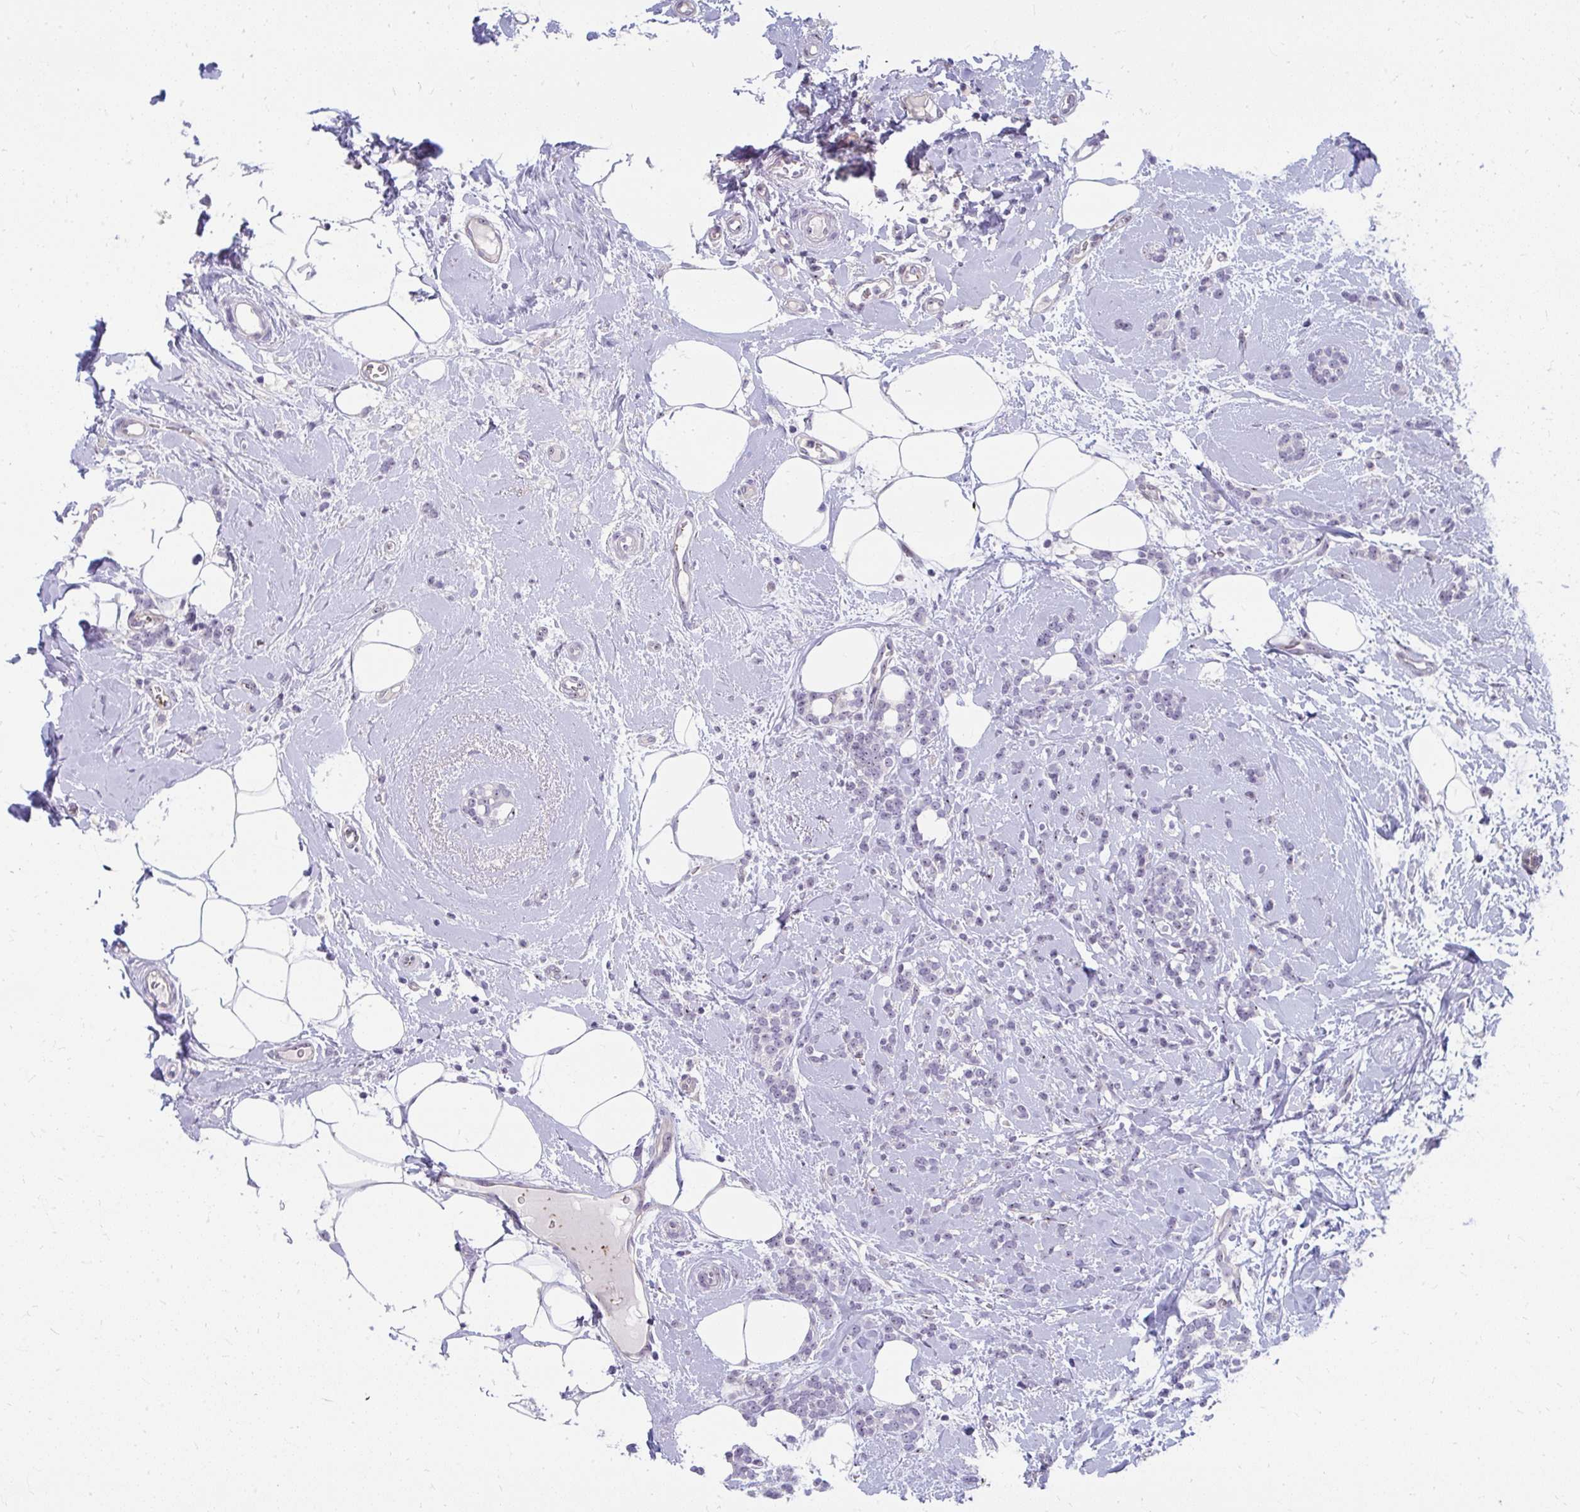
{"staining": {"intensity": "weak", "quantity": "<25%", "location": "nuclear"}, "tissue": "breast cancer", "cell_type": "Tumor cells", "image_type": "cancer", "snomed": [{"axis": "morphology", "description": "Lobular carcinoma"}, {"axis": "topography", "description": "Breast"}], "caption": "Image shows no significant protein expression in tumor cells of breast lobular carcinoma. (Brightfield microscopy of DAB immunohistochemistry at high magnification).", "gene": "MUS81", "patient": {"sex": "female", "age": 59}}